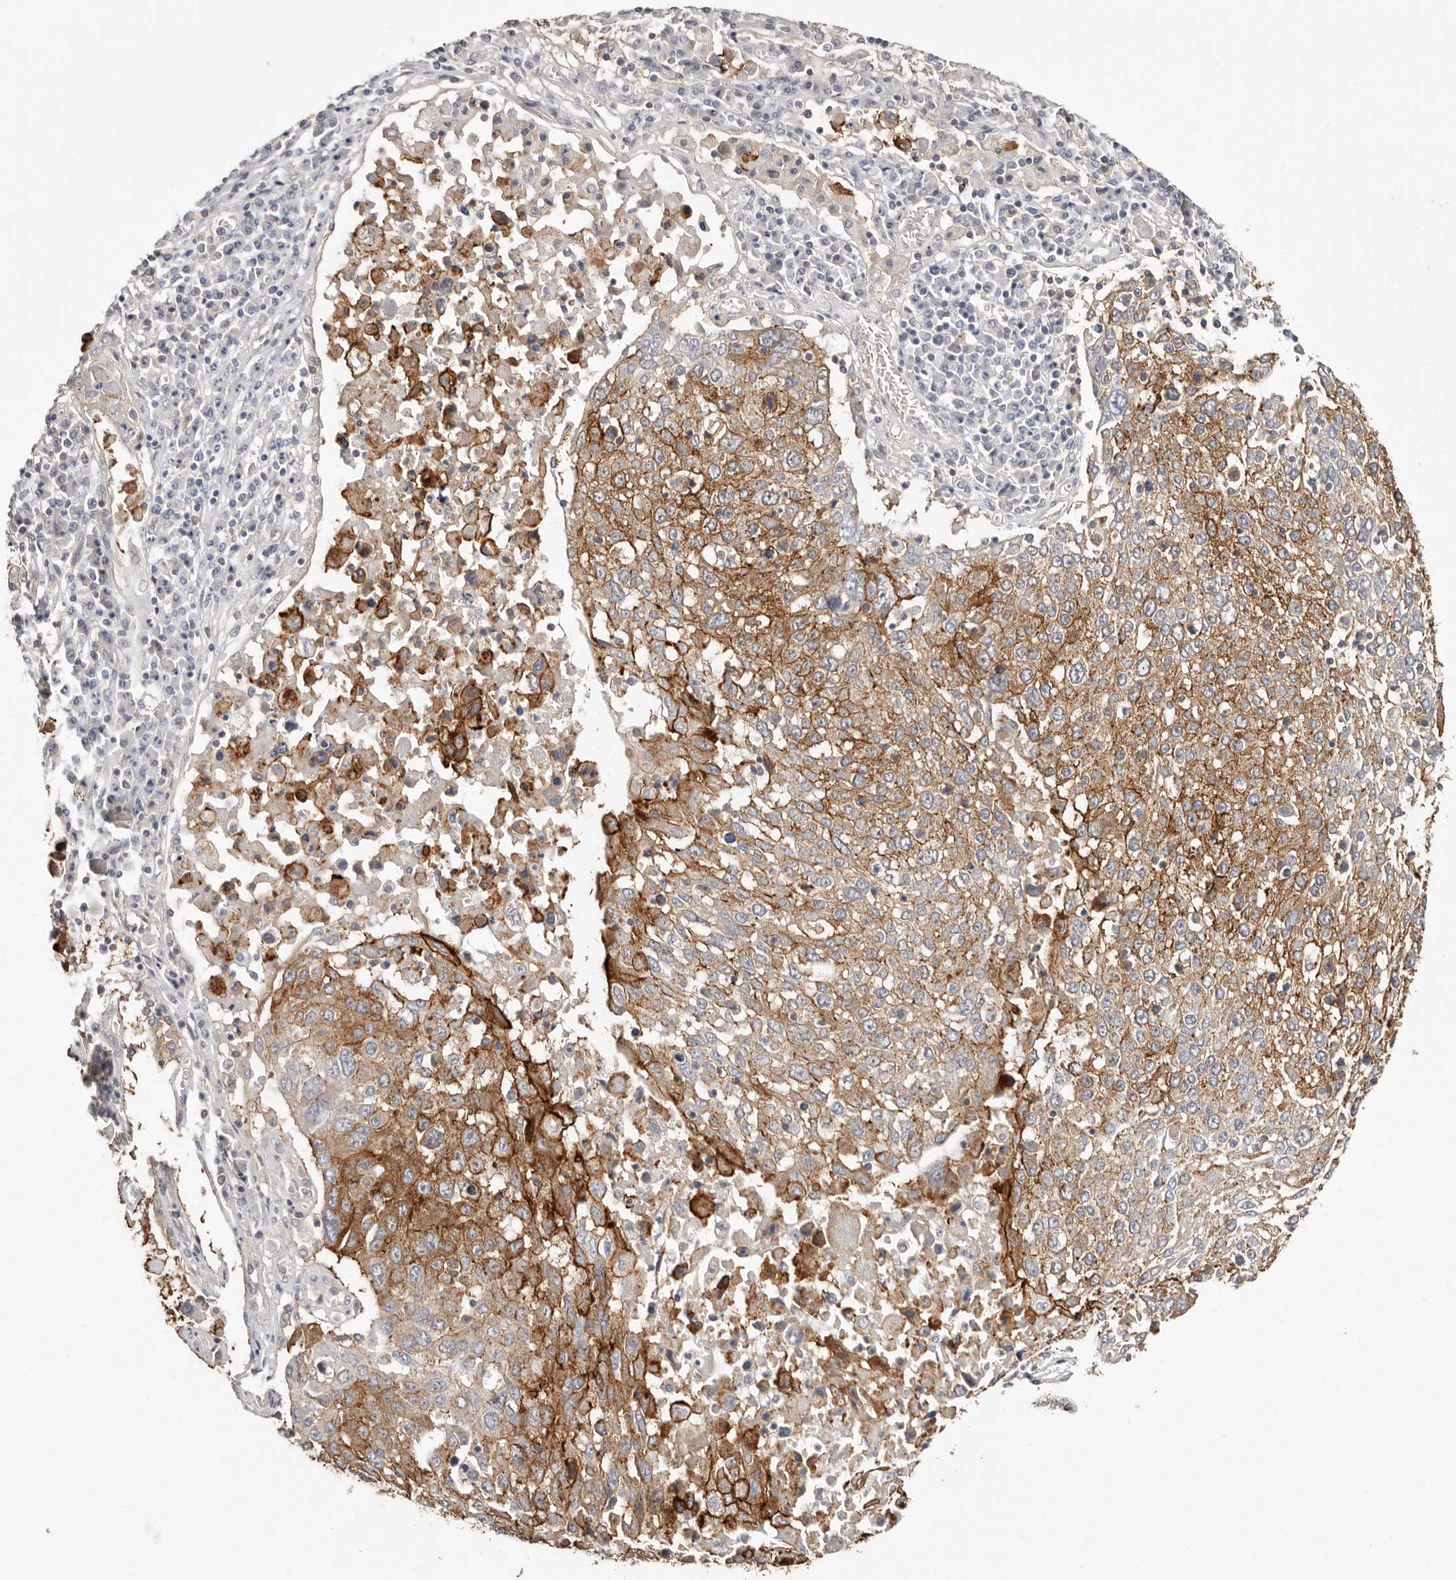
{"staining": {"intensity": "moderate", "quantity": ">75%", "location": "cytoplasmic/membranous"}, "tissue": "lung cancer", "cell_type": "Tumor cells", "image_type": "cancer", "snomed": [{"axis": "morphology", "description": "Squamous cell carcinoma, NOS"}, {"axis": "topography", "description": "Lung"}], "caption": "Moderate cytoplasmic/membranous staining is seen in approximately >75% of tumor cells in lung squamous cell carcinoma.", "gene": "S100A14", "patient": {"sex": "male", "age": 65}}